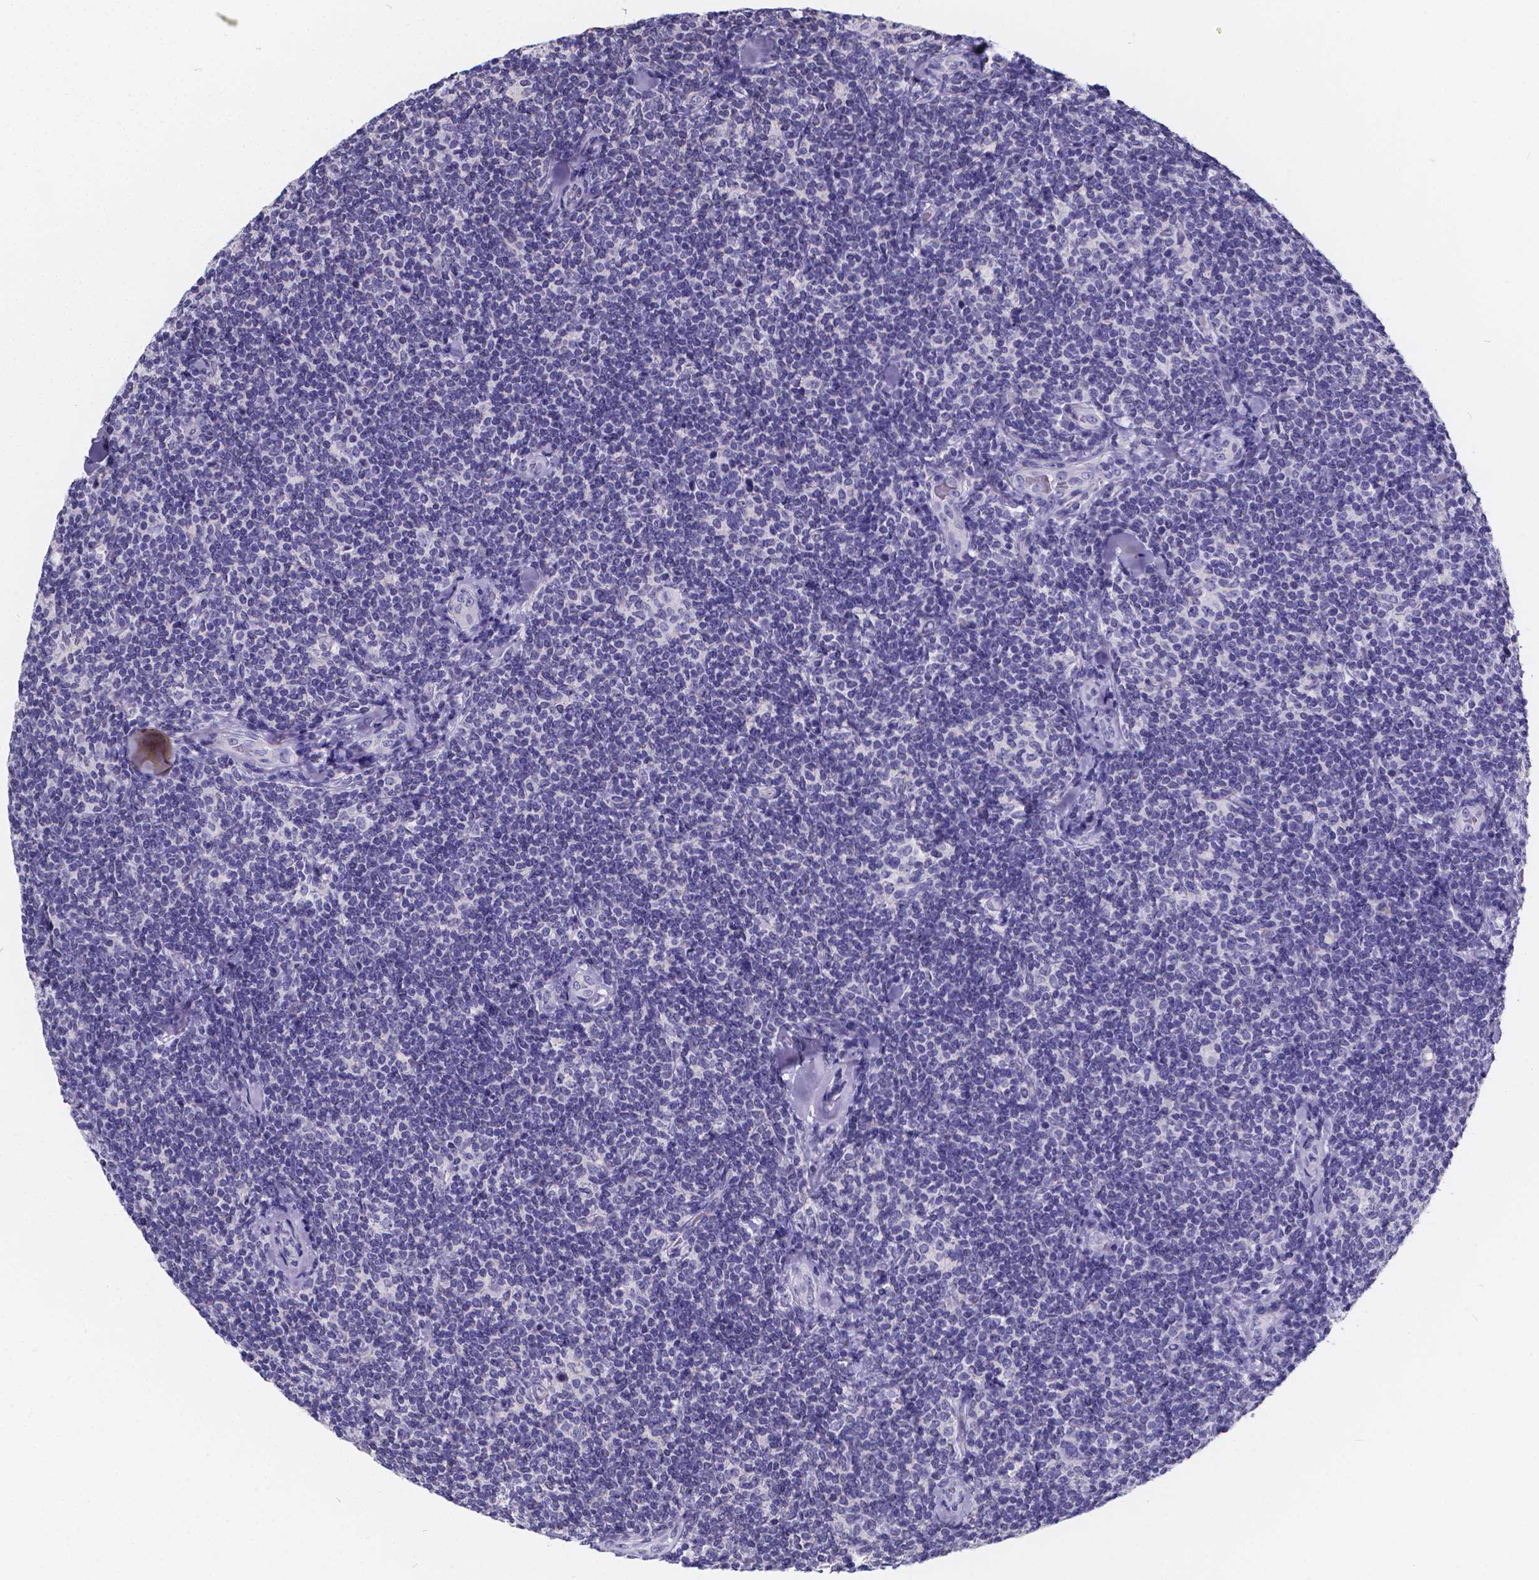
{"staining": {"intensity": "negative", "quantity": "none", "location": "none"}, "tissue": "lymphoma", "cell_type": "Tumor cells", "image_type": "cancer", "snomed": [{"axis": "morphology", "description": "Malignant lymphoma, non-Hodgkin's type, Low grade"}, {"axis": "topography", "description": "Lymph node"}], "caption": "IHC micrograph of neoplastic tissue: malignant lymphoma, non-Hodgkin's type (low-grade) stained with DAB demonstrates no significant protein positivity in tumor cells. Brightfield microscopy of immunohistochemistry stained with DAB (brown) and hematoxylin (blue), captured at high magnification.", "gene": "SPEF2", "patient": {"sex": "female", "age": 56}}